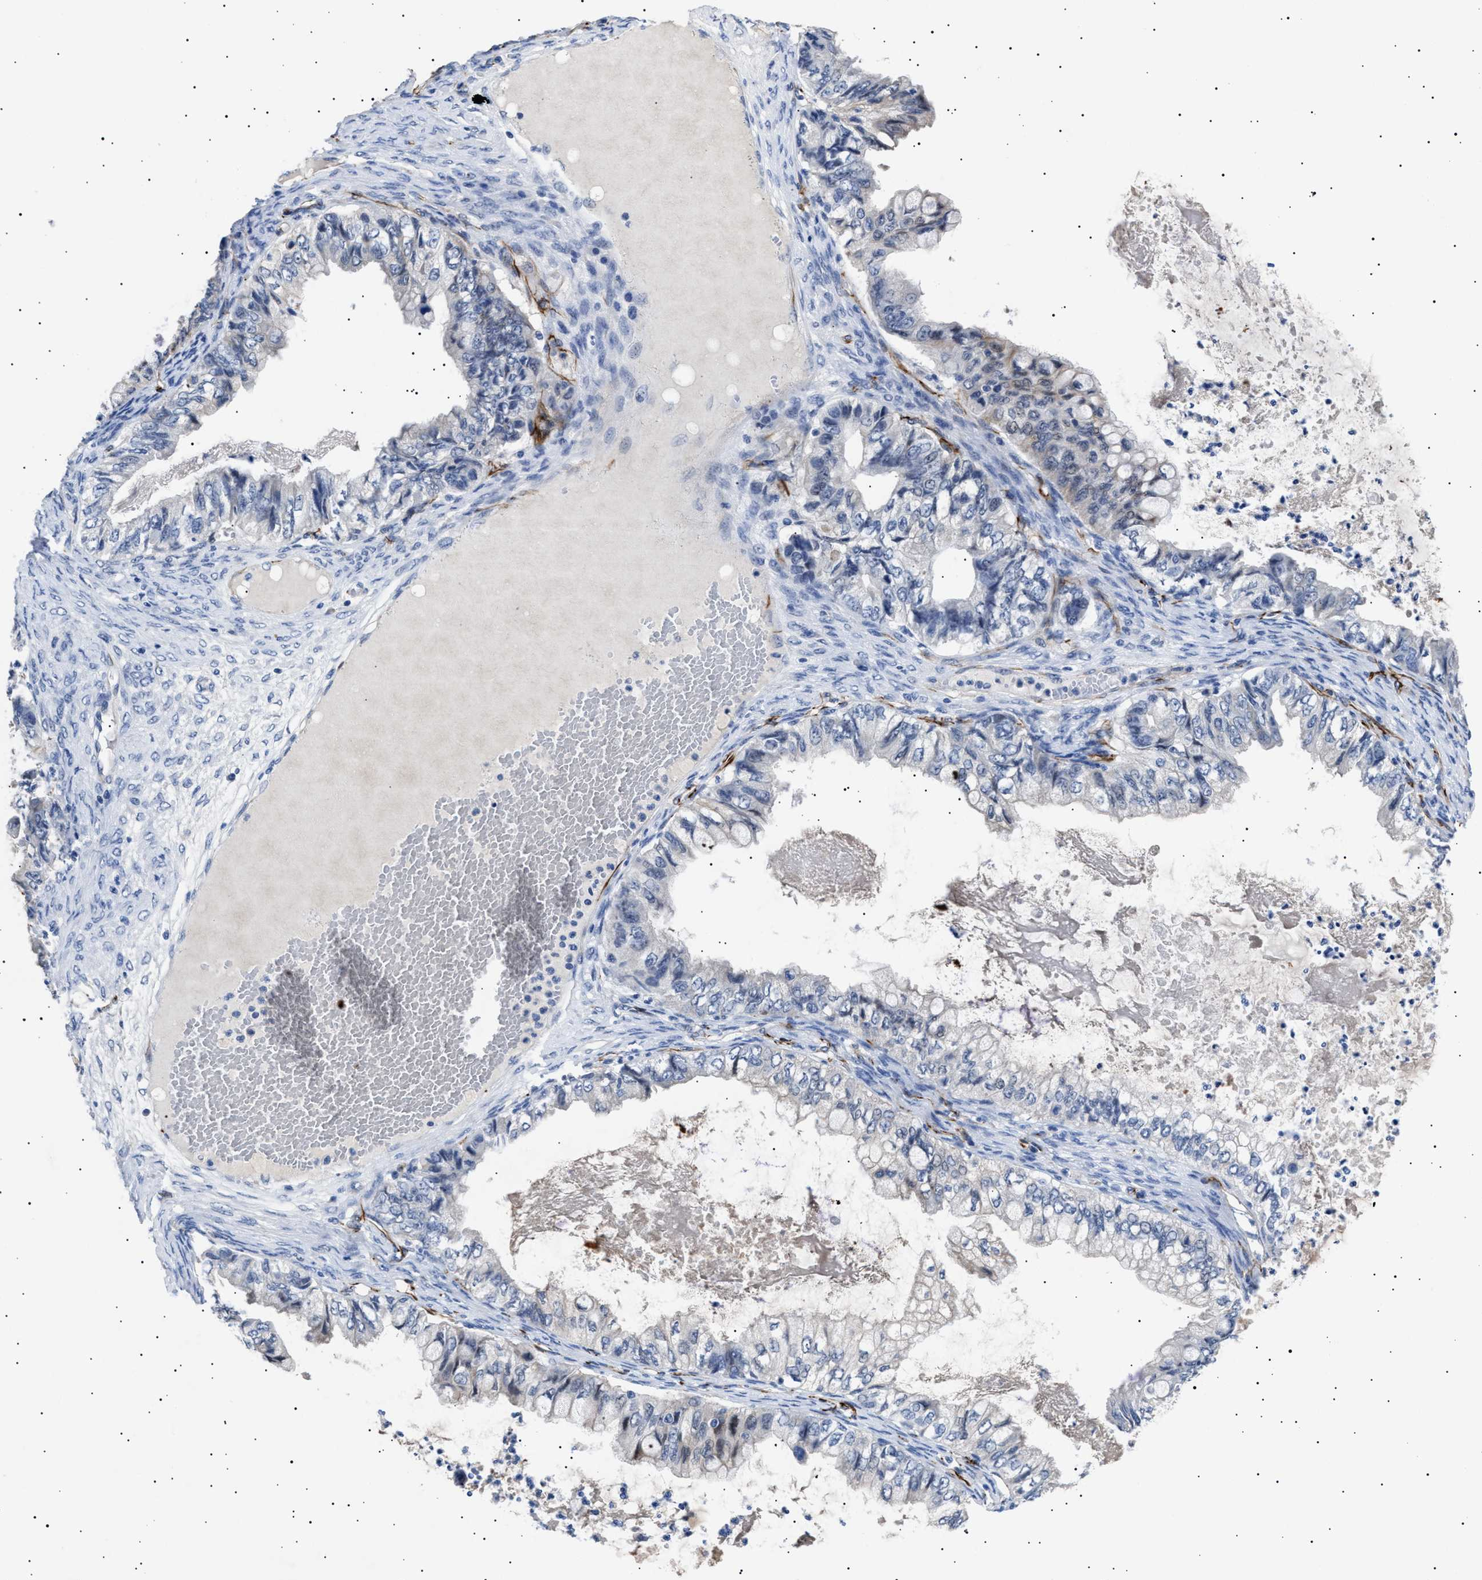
{"staining": {"intensity": "negative", "quantity": "none", "location": "none"}, "tissue": "ovarian cancer", "cell_type": "Tumor cells", "image_type": "cancer", "snomed": [{"axis": "morphology", "description": "Cystadenocarcinoma, mucinous, NOS"}, {"axis": "topography", "description": "Ovary"}], "caption": "Mucinous cystadenocarcinoma (ovarian) was stained to show a protein in brown. There is no significant positivity in tumor cells.", "gene": "OLFML2A", "patient": {"sex": "female", "age": 80}}